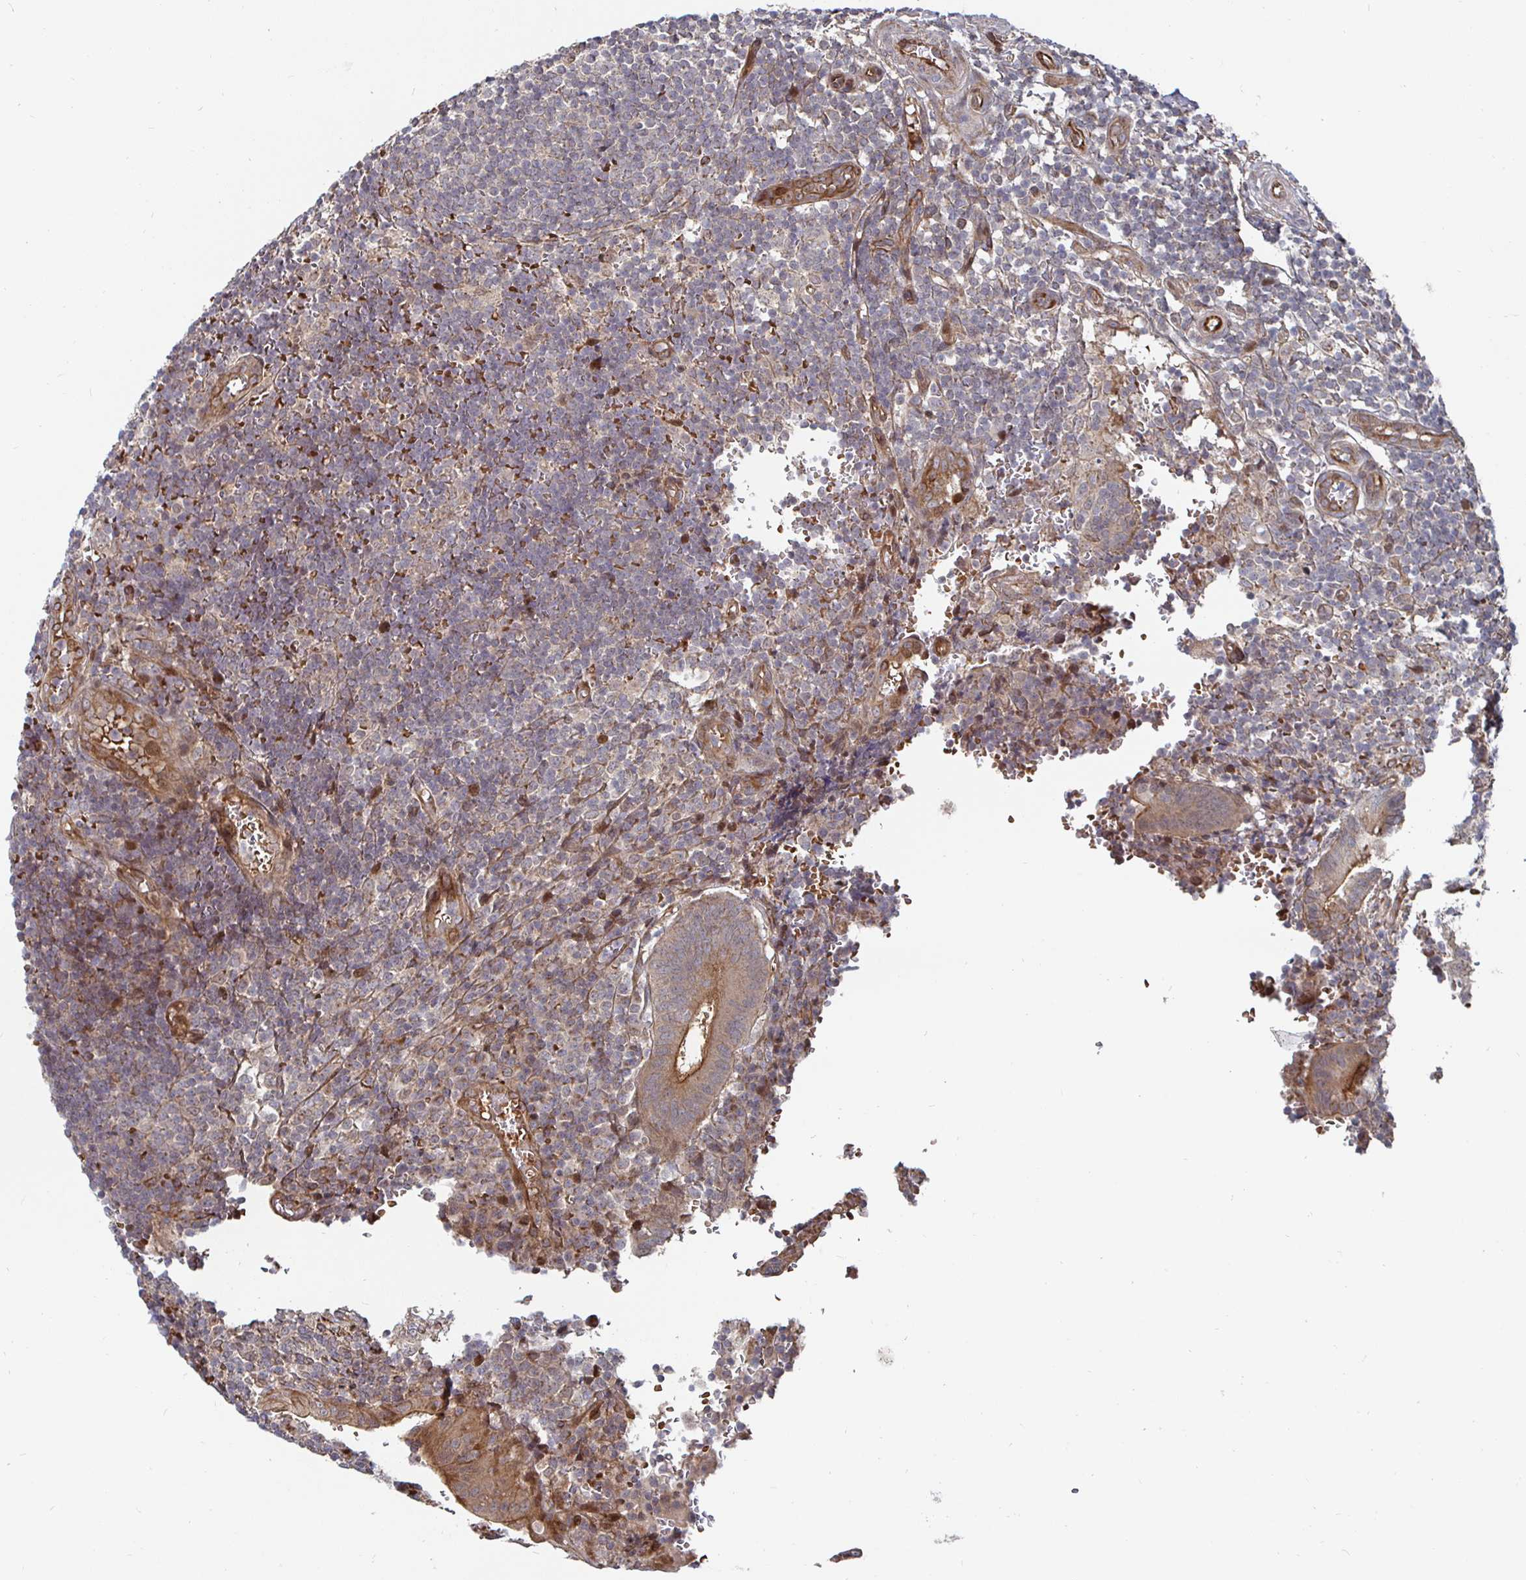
{"staining": {"intensity": "moderate", "quantity": ">75%", "location": "cytoplasmic/membranous"}, "tissue": "appendix", "cell_type": "Glandular cells", "image_type": "normal", "snomed": [{"axis": "morphology", "description": "Normal tissue, NOS"}, {"axis": "topography", "description": "Appendix"}], "caption": "IHC of benign appendix shows medium levels of moderate cytoplasmic/membranous positivity in approximately >75% of glandular cells. The protein is shown in brown color, while the nuclei are stained blue.", "gene": "TBKBP1", "patient": {"sex": "male", "age": 18}}